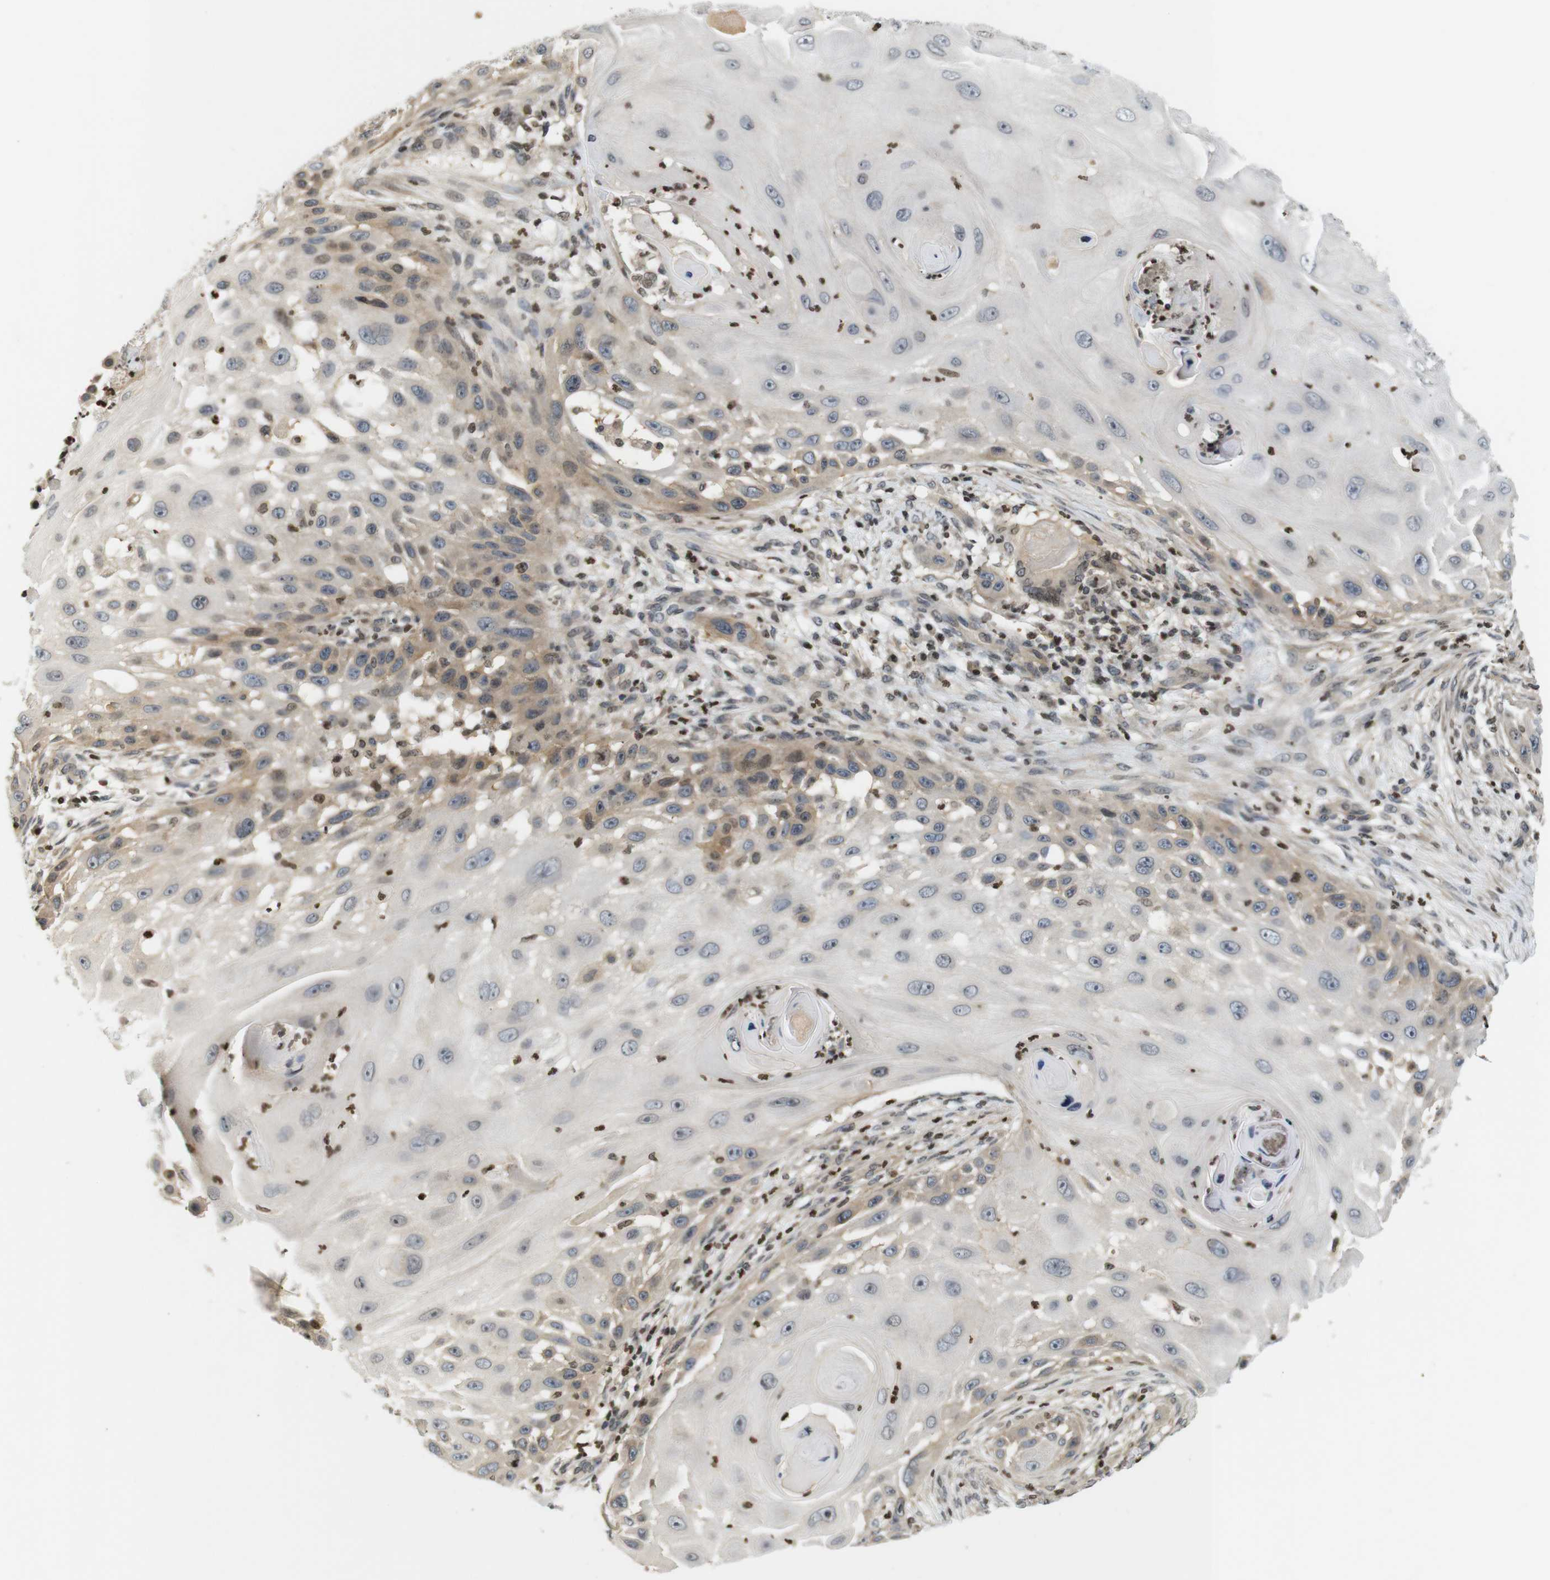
{"staining": {"intensity": "moderate", "quantity": "<25%", "location": "cytoplasmic/membranous"}, "tissue": "skin cancer", "cell_type": "Tumor cells", "image_type": "cancer", "snomed": [{"axis": "morphology", "description": "Squamous cell carcinoma, NOS"}, {"axis": "topography", "description": "Skin"}], "caption": "Brown immunohistochemical staining in human skin cancer reveals moderate cytoplasmic/membranous positivity in approximately <25% of tumor cells.", "gene": "MBD1", "patient": {"sex": "female", "age": 44}}